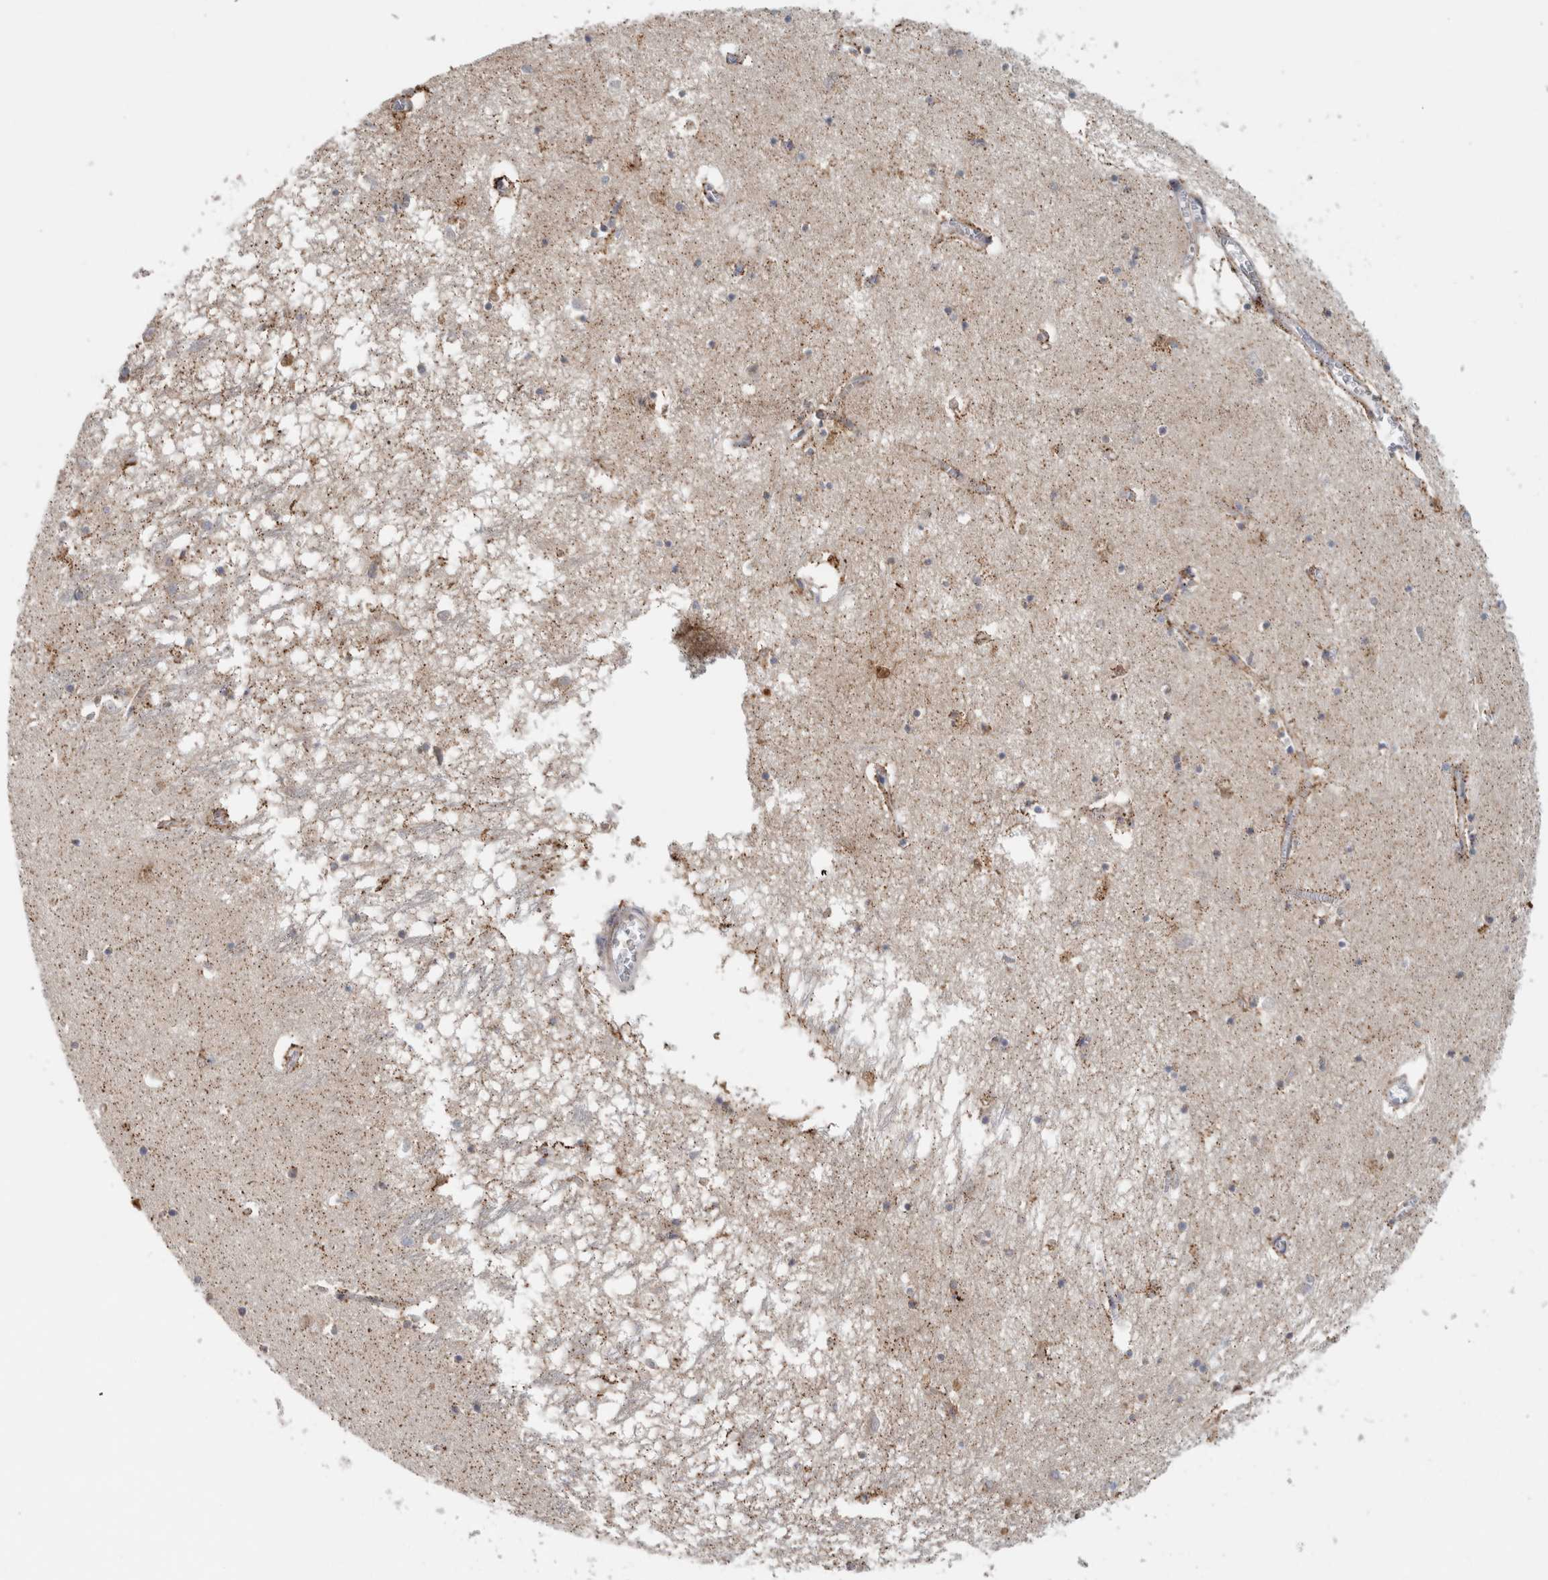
{"staining": {"intensity": "moderate", "quantity": "<25%", "location": "cytoplasmic/membranous"}, "tissue": "hippocampus", "cell_type": "Glial cells", "image_type": "normal", "snomed": [{"axis": "morphology", "description": "Normal tissue, NOS"}, {"axis": "topography", "description": "Hippocampus"}], "caption": "Protein expression analysis of benign hippocampus reveals moderate cytoplasmic/membranous positivity in about <25% of glial cells.", "gene": "RAB18", "patient": {"sex": "male", "age": 70}}